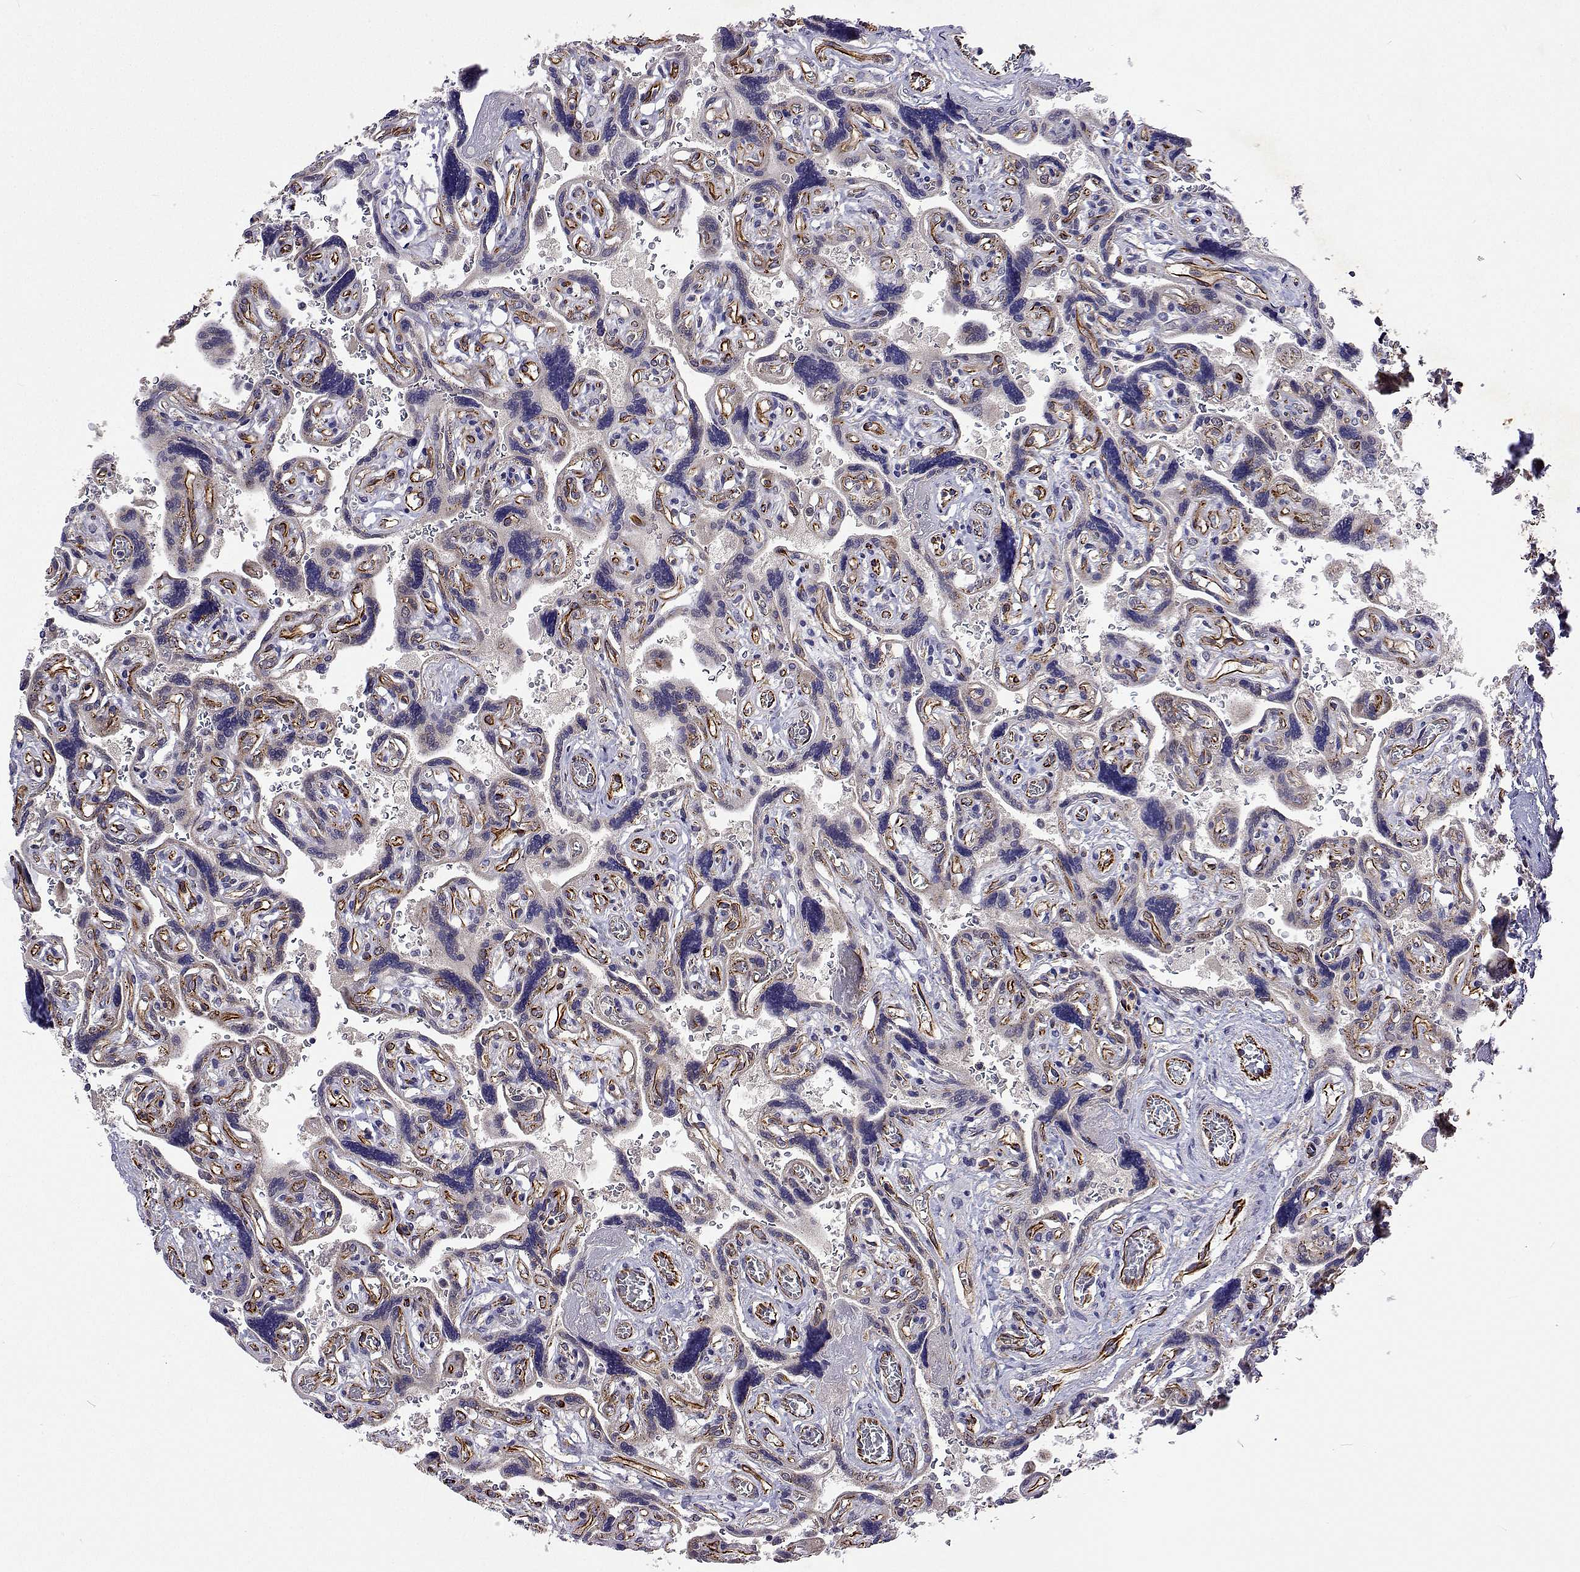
{"staining": {"intensity": "moderate", "quantity": ">75%", "location": "cytoplasmic/membranous"}, "tissue": "placenta", "cell_type": "Decidual cells", "image_type": "normal", "snomed": [{"axis": "morphology", "description": "Normal tissue, NOS"}, {"axis": "topography", "description": "Placenta"}], "caption": "A micrograph showing moderate cytoplasmic/membranous positivity in about >75% of decidual cells in unremarkable placenta, as visualized by brown immunohistochemical staining.", "gene": "DHTKD1", "patient": {"sex": "female", "age": 32}}